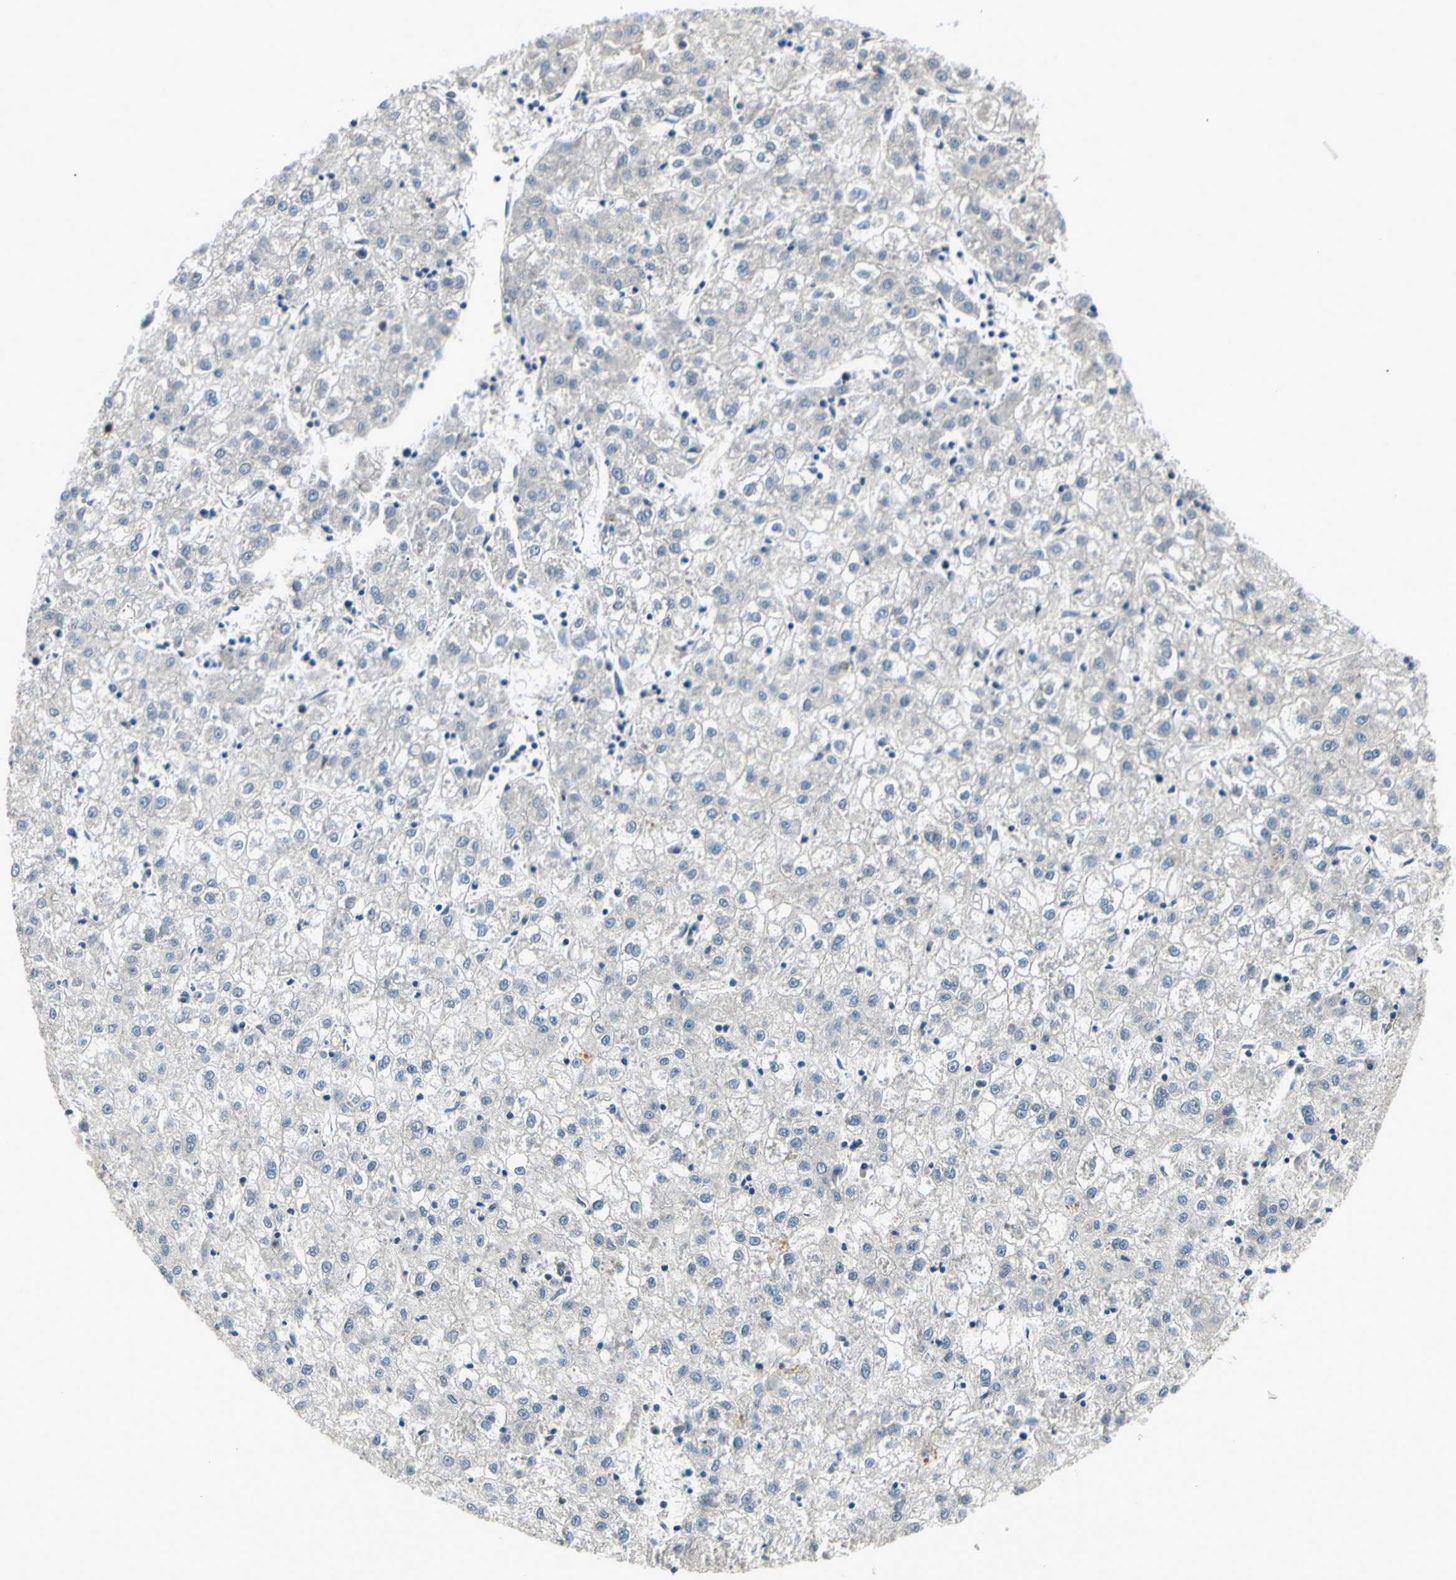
{"staining": {"intensity": "negative", "quantity": "none", "location": "none"}, "tissue": "liver cancer", "cell_type": "Tumor cells", "image_type": "cancer", "snomed": [{"axis": "morphology", "description": "Carcinoma, Hepatocellular, NOS"}, {"axis": "topography", "description": "Liver"}], "caption": "DAB (3,3'-diaminobenzidine) immunohistochemical staining of liver hepatocellular carcinoma shows no significant staining in tumor cells.", "gene": "CDH6", "patient": {"sex": "male", "age": 72}}